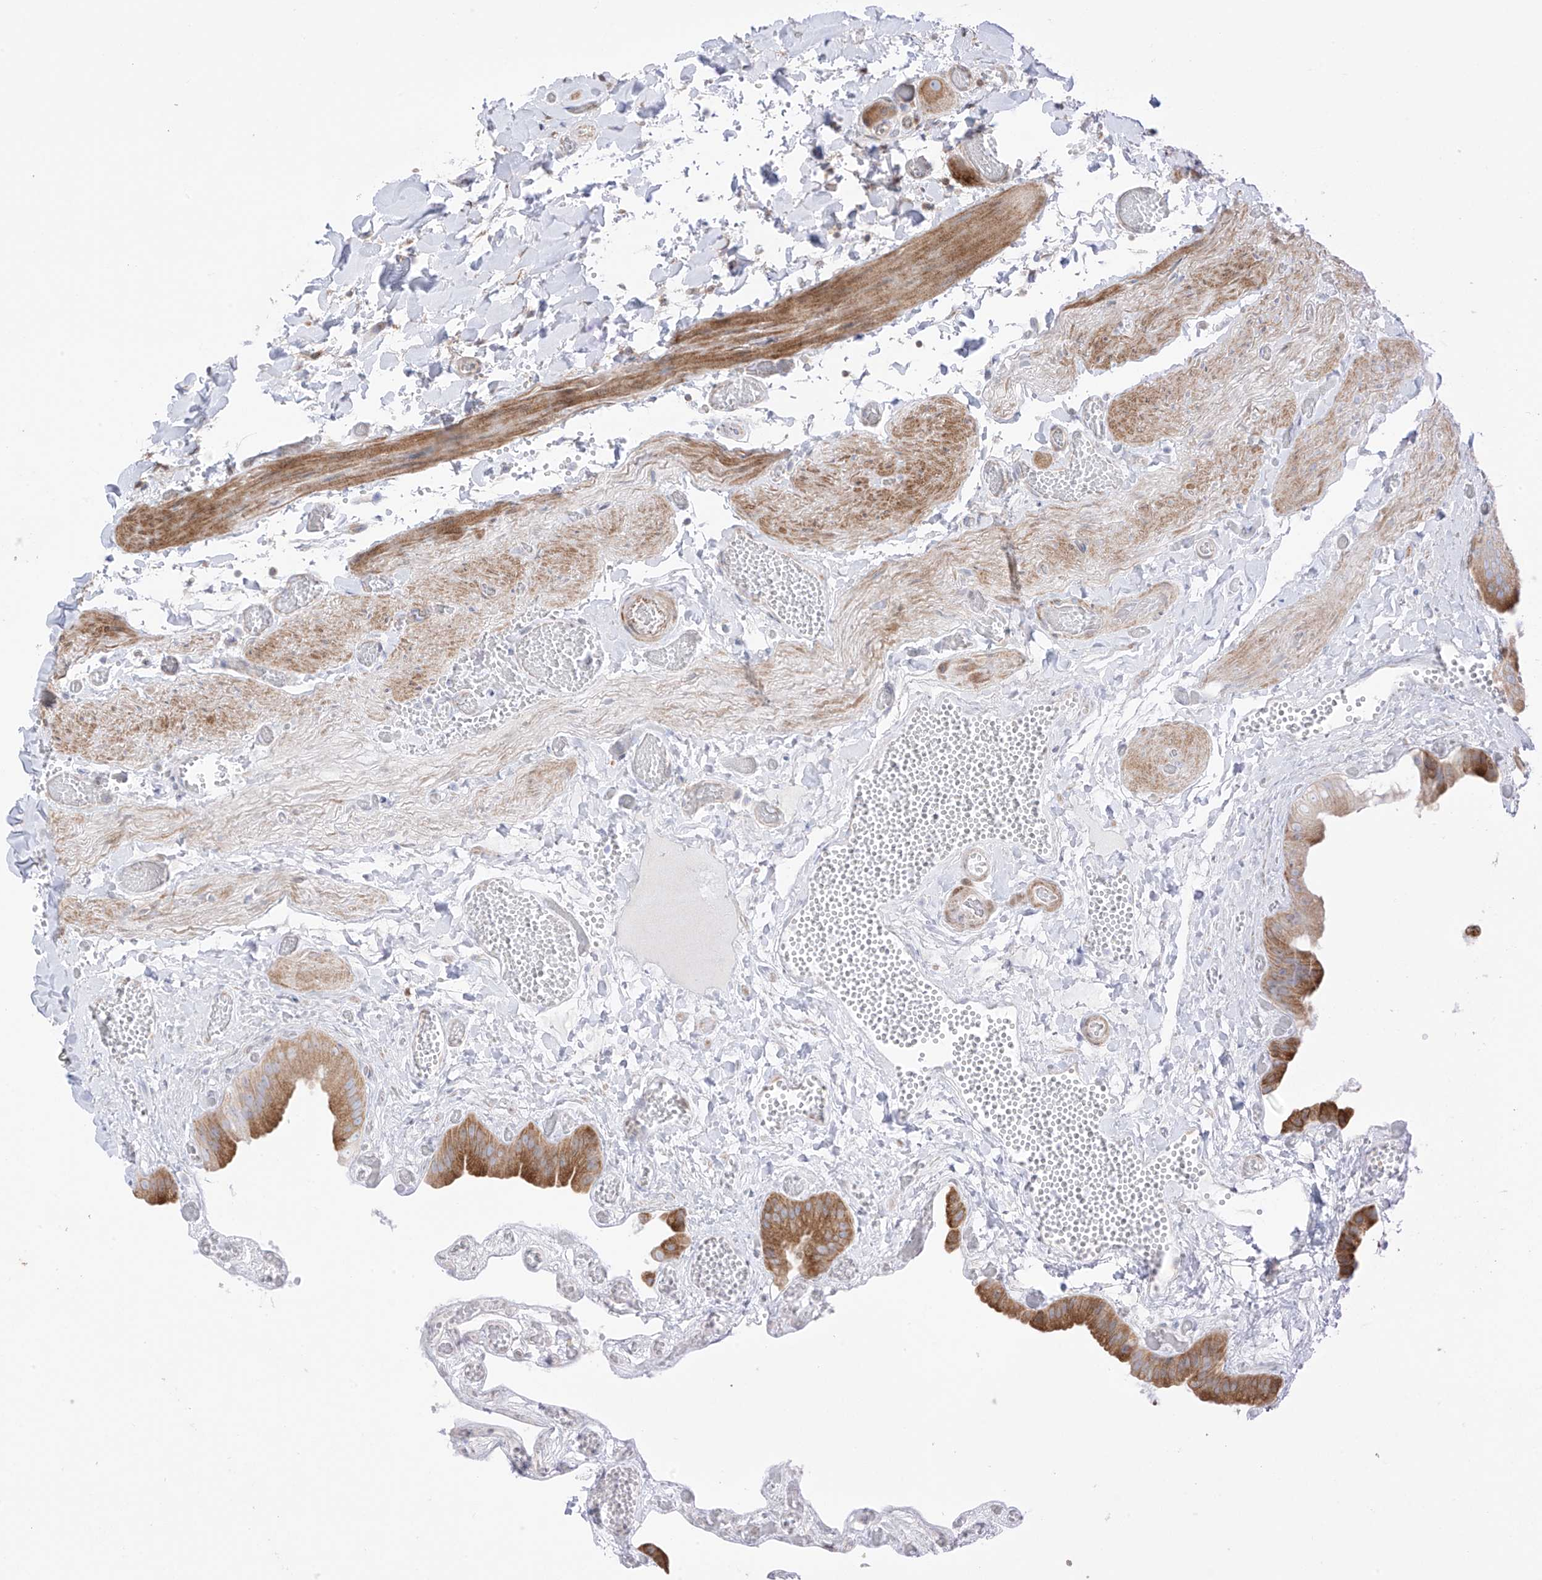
{"staining": {"intensity": "moderate", "quantity": "<25%", "location": "cytoplasmic/membranous"}, "tissue": "gallbladder", "cell_type": "Glandular cells", "image_type": "normal", "snomed": [{"axis": "morphology", "description": "Normal tissue, NOS"}, {"axis": "topography", "description": "Gallbladder"}], "caption": "Immunohistochemistry (IHC) image of benign gallbladder: gallbladder stained using IHC reveals low levels of moderate protein expression localized specifically in the cytoplasmic/membranous of glandular cells, appearing as a cytoplasmic/membranous brown color.", "gene": "XKR3", "patient": {"sex": "female", "age": 64}}